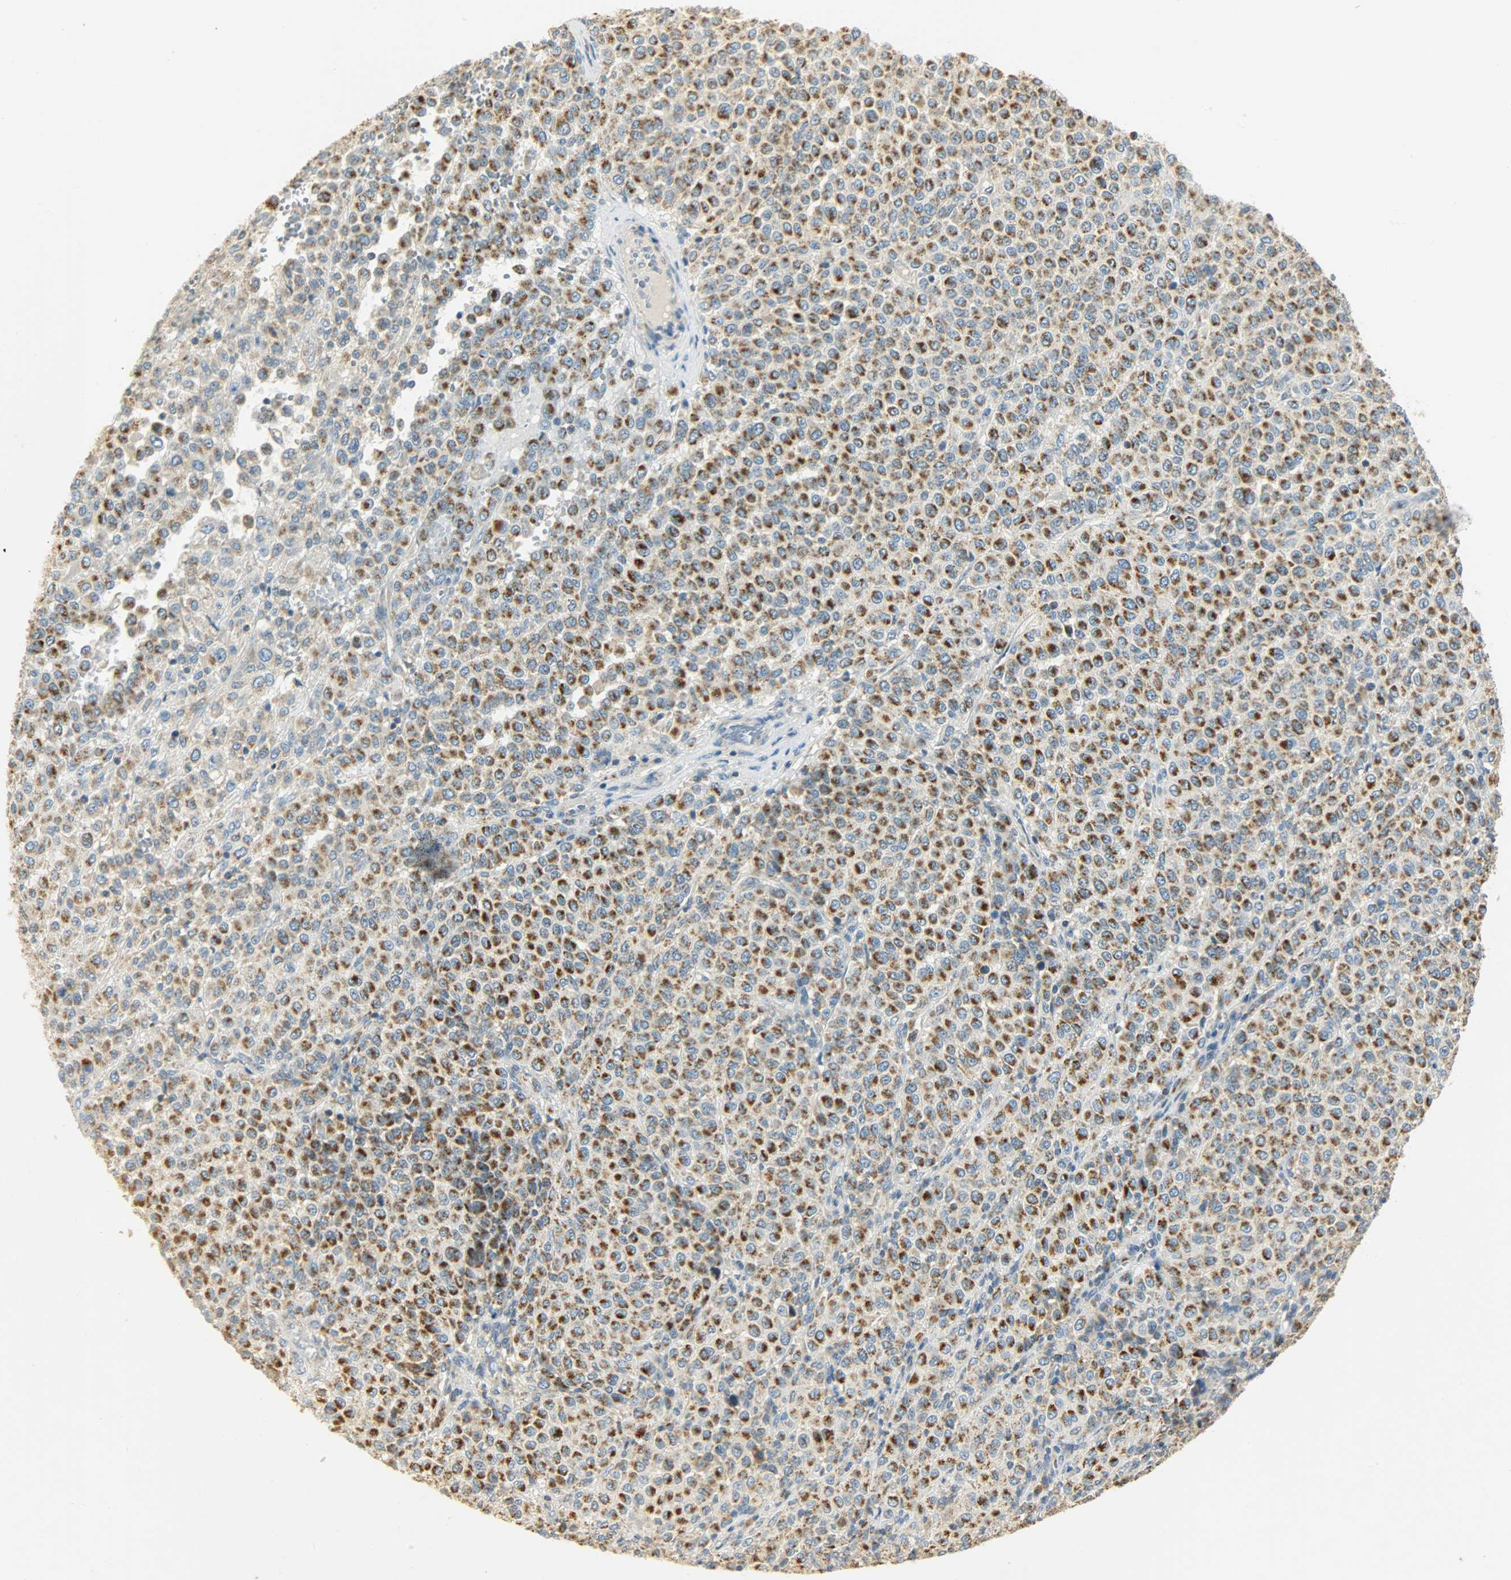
{"staining": {"intensity": "strong", "quantity": ">75%", "location": "cytoplasmic/membranous"}, "tissue": "melanoma", "cell_type": "Tumor cells", "image_type": "cancer", "snomed": [{"axis": "morphology", "description": "Malignant melanoma, Metastatic site"}, {"axis": "topography", "description": "Pancreas"}], "caption": "Malignant melanoma (metastatic site) was stained to show a protein in brown. There is high levels of strong cytoplasmic/membranous expression in about >75% of tumor cells.", "gene": "NNT", "patient": {"sex": "female", "age": 30}}